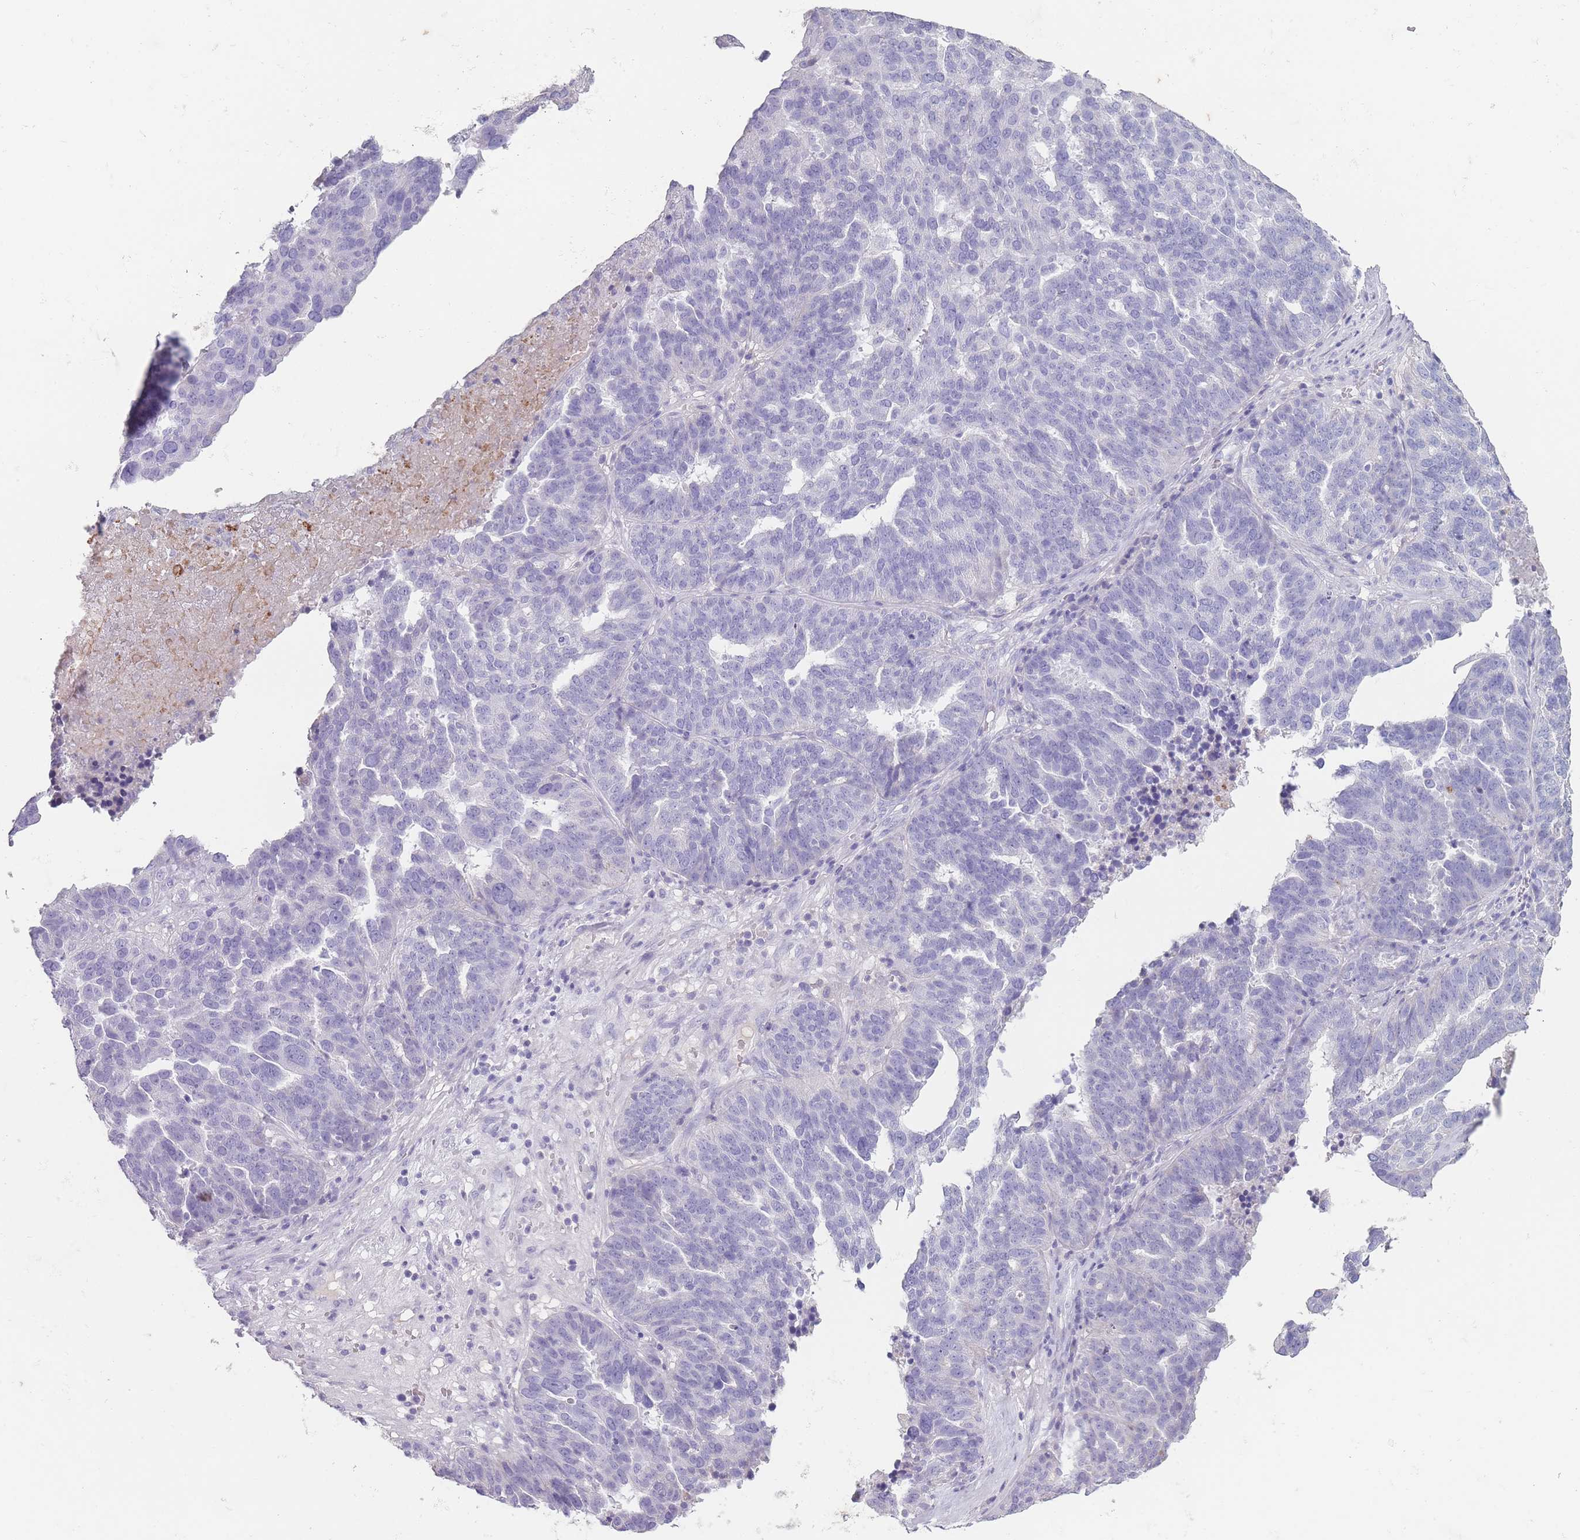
{"staining": {"intensity": "negative", "quantity": "none", "location": "none"}, "tissue": "ovarian cancer", "cell_type": "Tumor cells", "image_type": "cancer", "snomed": [{"axis": "morphology", "description": "Cystadenocarcinoma, serous, NOS"}, {"axis": "topography", "description": "Ovary"}], "caption": "High power microscopy micrograph of an immunohistochemistry image of ovarian cancer (serous cystadenocarcinoma), revealing no significant expression in tumor cells. (Brightfield microscopy of DAB (3,3'-diaminobenzidine) immunohistochemistry at high magnification).", "gene": "RHBG", "patient": {"sex": "female", "age": 59}}